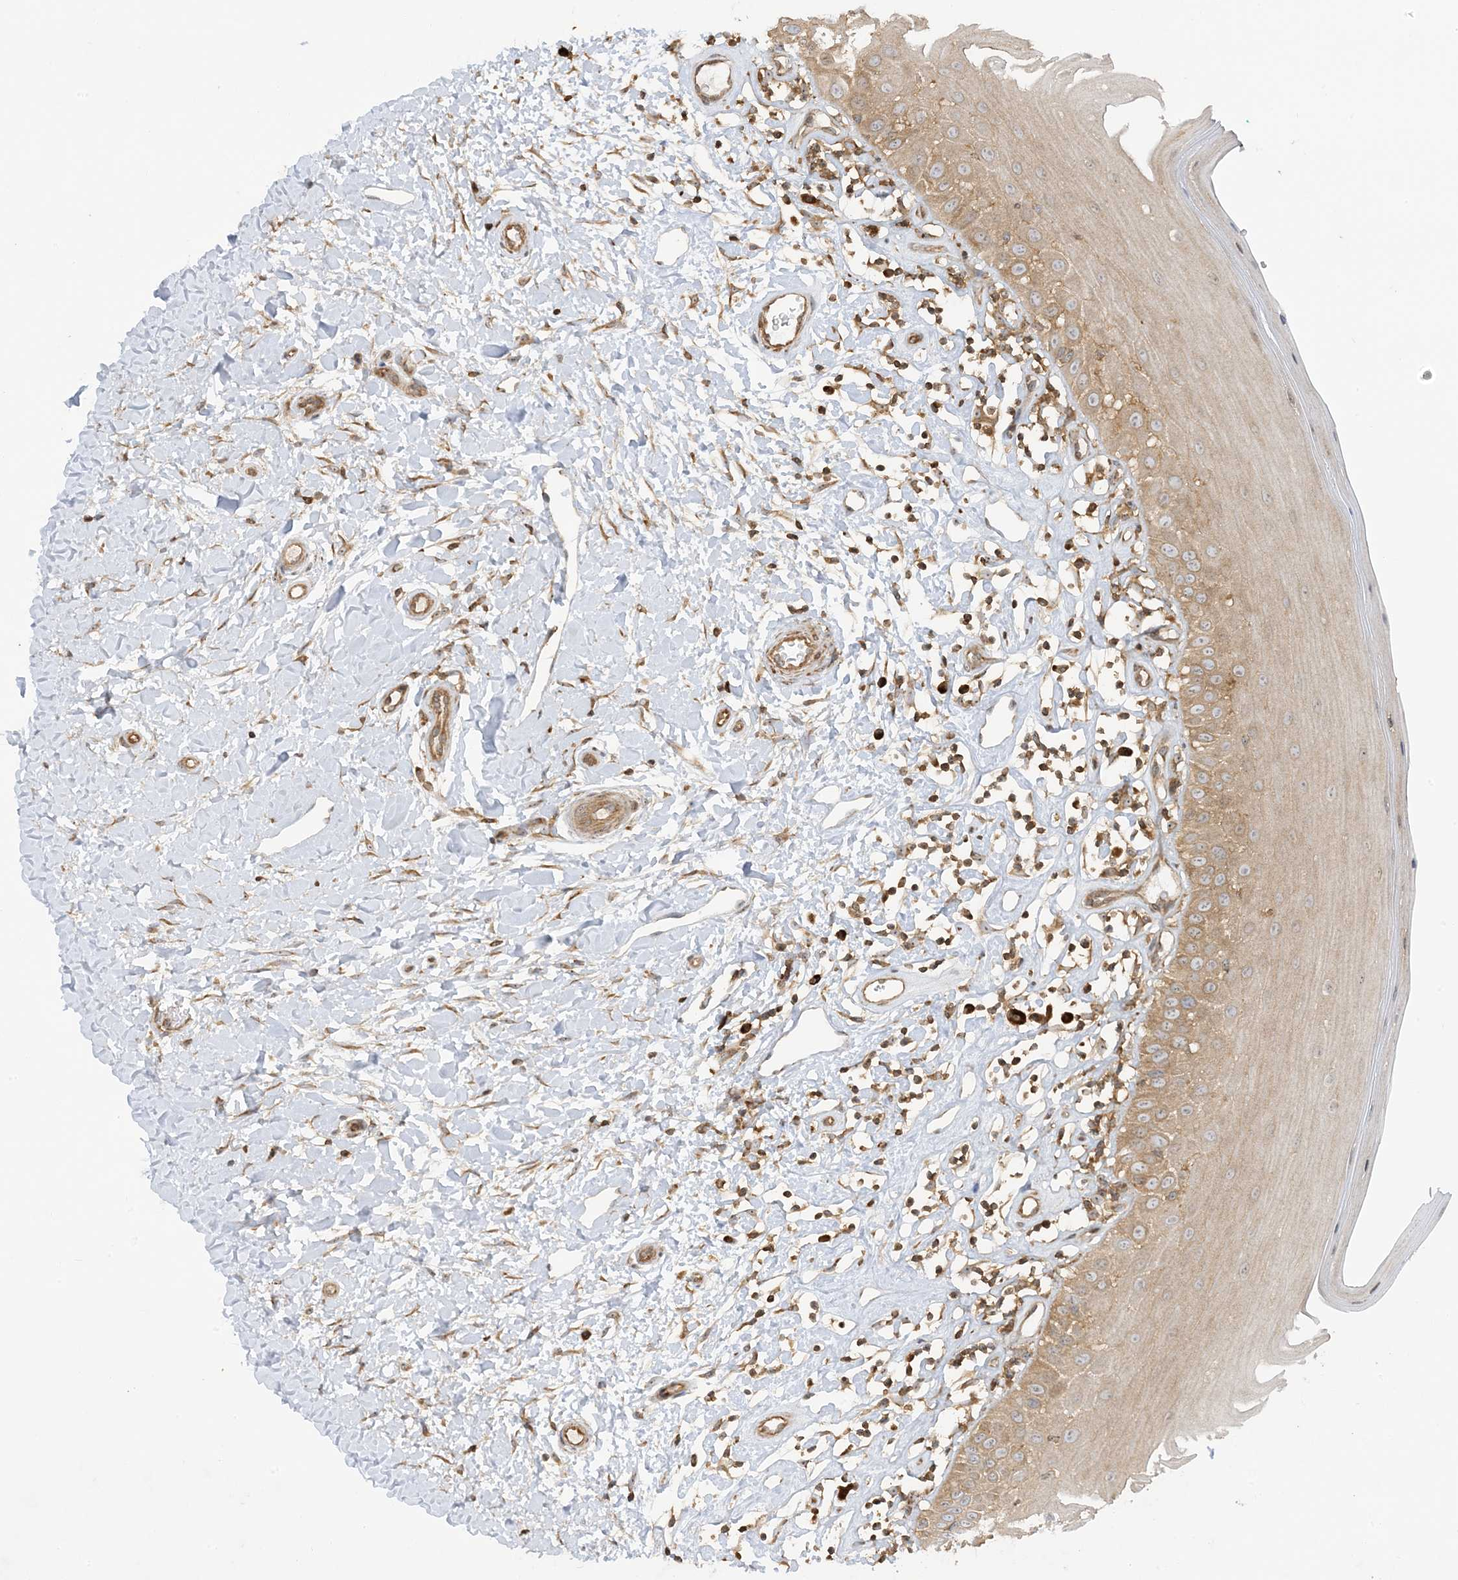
{"staining": {"intensity": "moderate", "quantity": ">75%", "location": "cytoplasmic/membranous"}, "tissue": "oral mucosa", "cell_type": "Squamous epithelial cells", "image_type": "normal", "snomed": [{"axis": "morphology", "description": "Normal tissue, NOS"}, {"axis": "topography", "description": "Oral tissue"}], "caption": "Protein staining by IHC demonstrates moderate cytoplasmic/membranous expression in about >75% of squamous epithelial cells in normal oral mucosa.", "gene": "SRP72", "patient": {"sex": "female", "age": 56}}